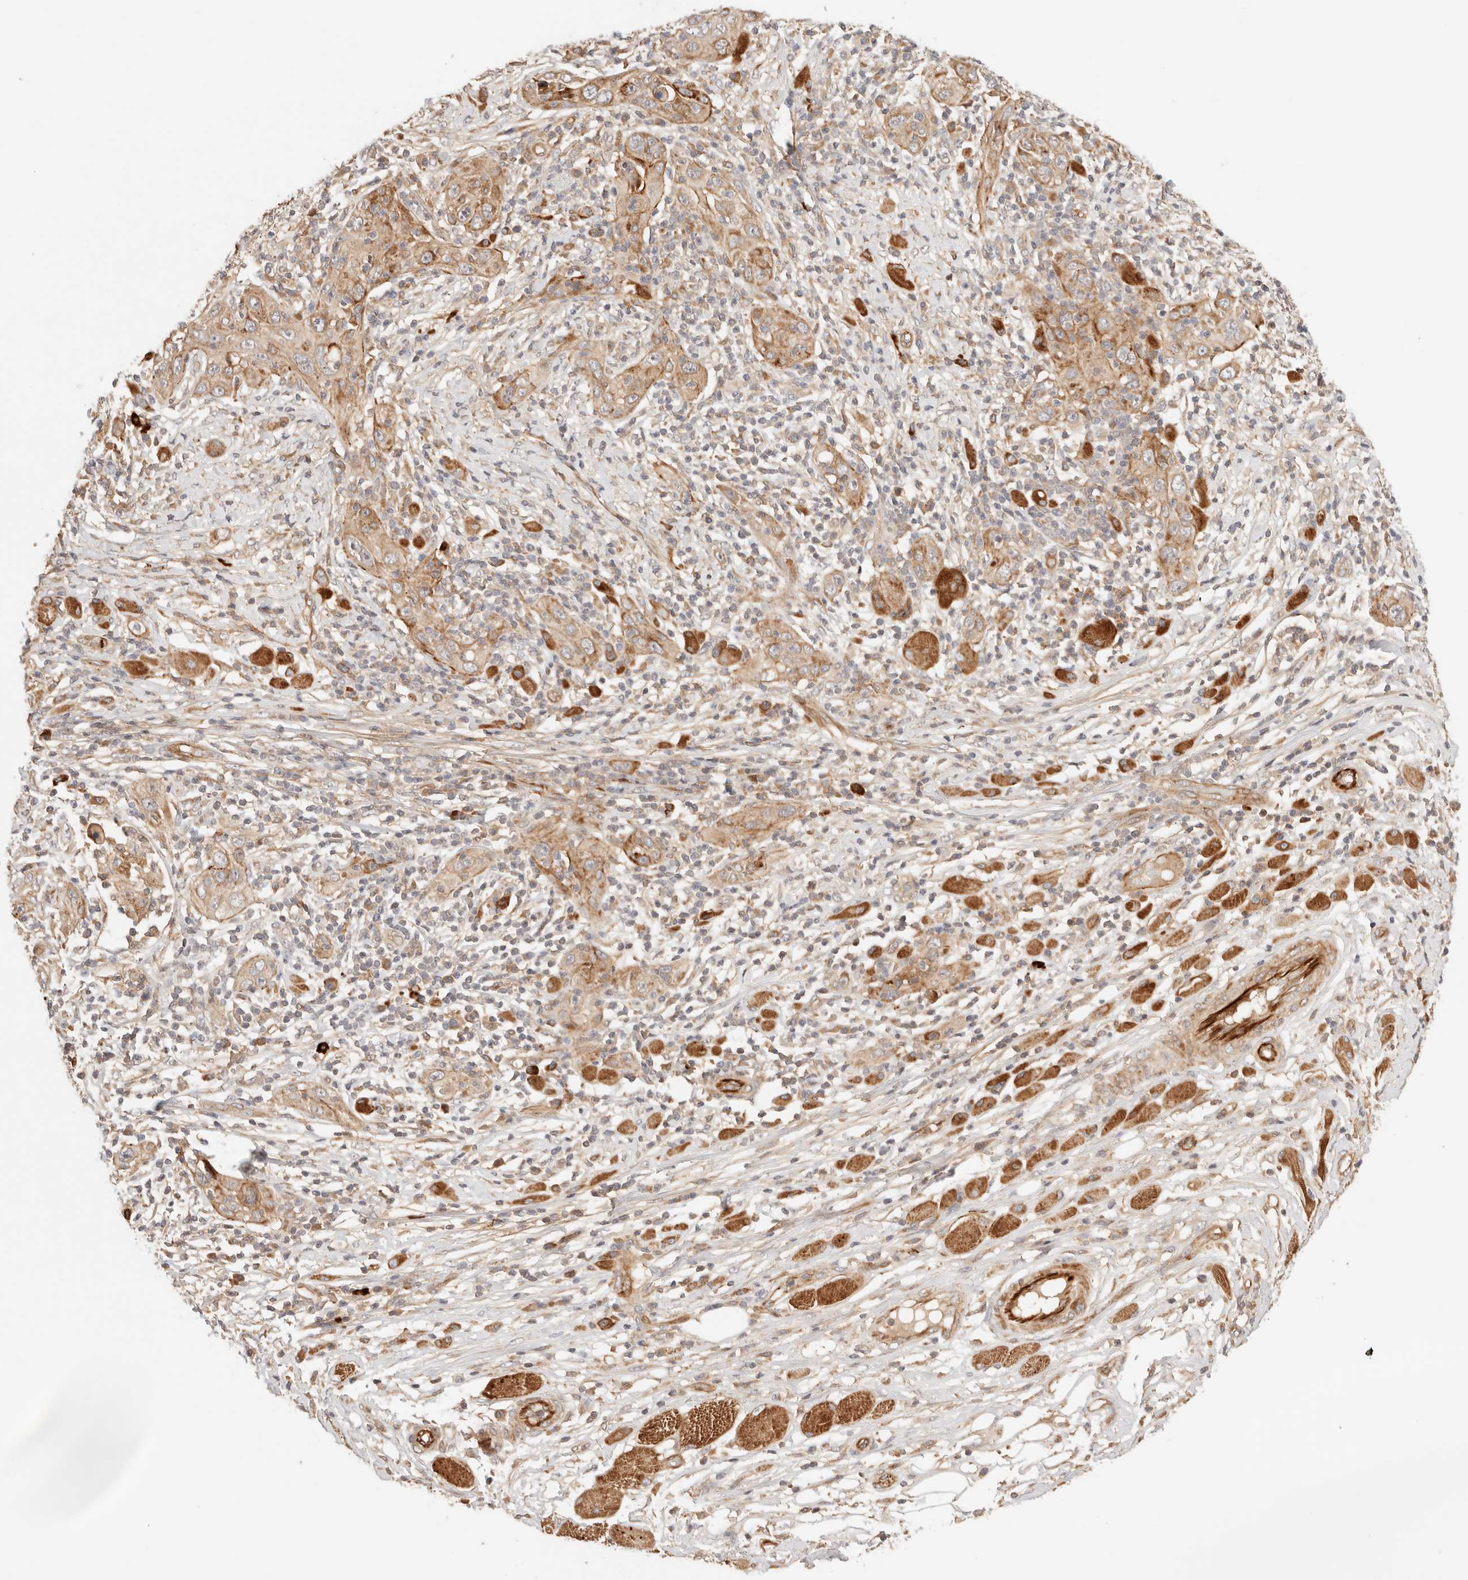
{"staining": {"intensity": "moderate", "quantity": ">75%", "location": "cytoplasmic/membranous"}, "tissue": "skin cancer", "cell_type": "Tumor cells", "image_type": "cancer", "snomed": [{"axis": "morphology", "description": "Squamous cell carcinoma, NOS"}, {"axis": "topography", "description": "Skin"}], "caption": "A high-resolution histopathology image shows IHC staining of skin cancer (squamous cell carcinoma), which reveals moderate cytoplasmic/membranous expression in approximately >75% of tumor cells.", "gene": "IL1R2", "patient": {"sex": "female", "age": 88}}